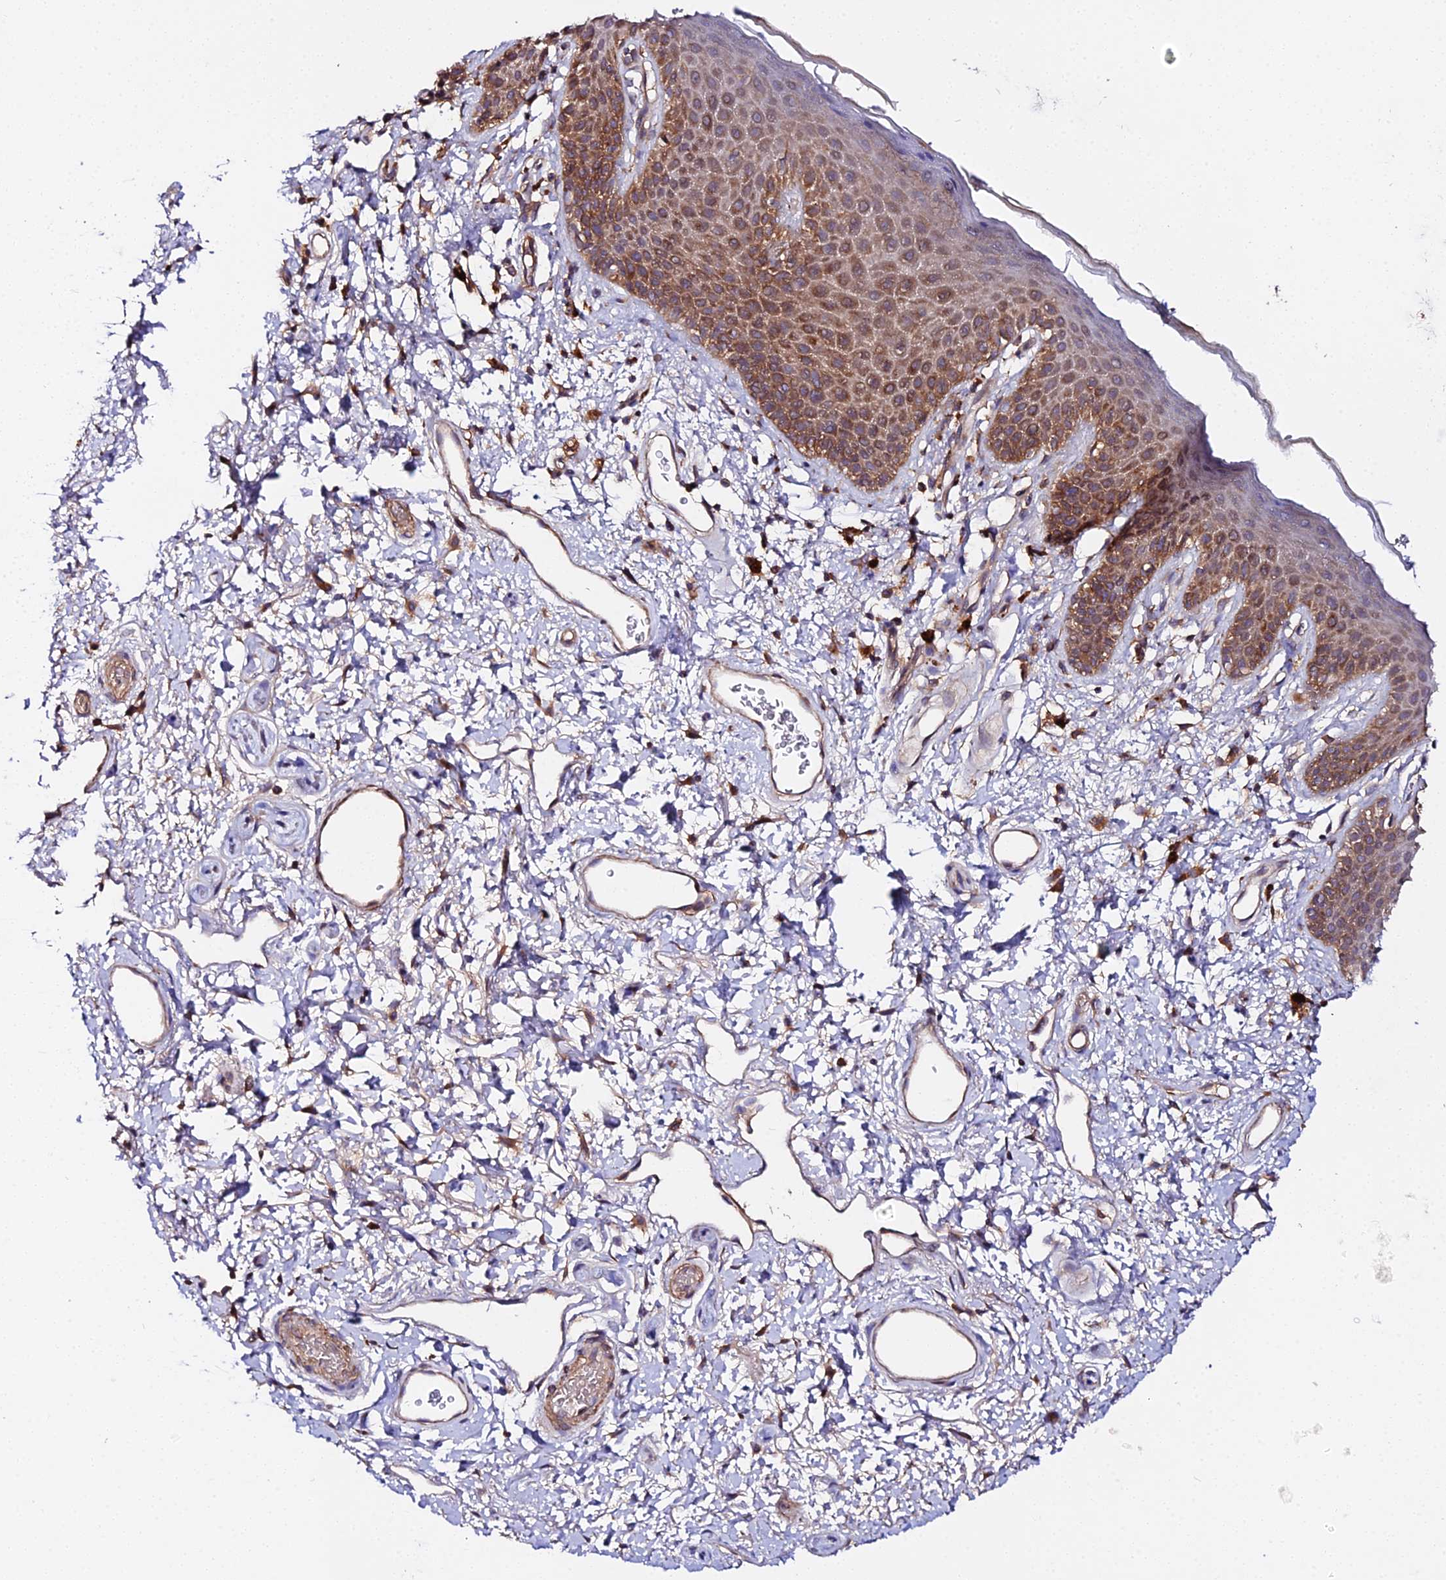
{"staining": {"intensity": "moderate", "quantity": "25%-75%", "location": "cytoplasmic/membranous"}, "tissue": "skin", "cell_type": "Epidermal cells", "image_type": "normal", "snomed": [{"axis": "morphology", "description": "Normal tissue, NOS"}, {"axis": "topography", "description": "Anal"}], "caption": "There is medium levels of moderate cytoplasmic/membranous expression in epidermal cells of unremarkable skin, as demonstrated by immunohistochemical staining (brown color).", "gene": "TRIM26", "patient": {"sex": "female", "age": 46}}